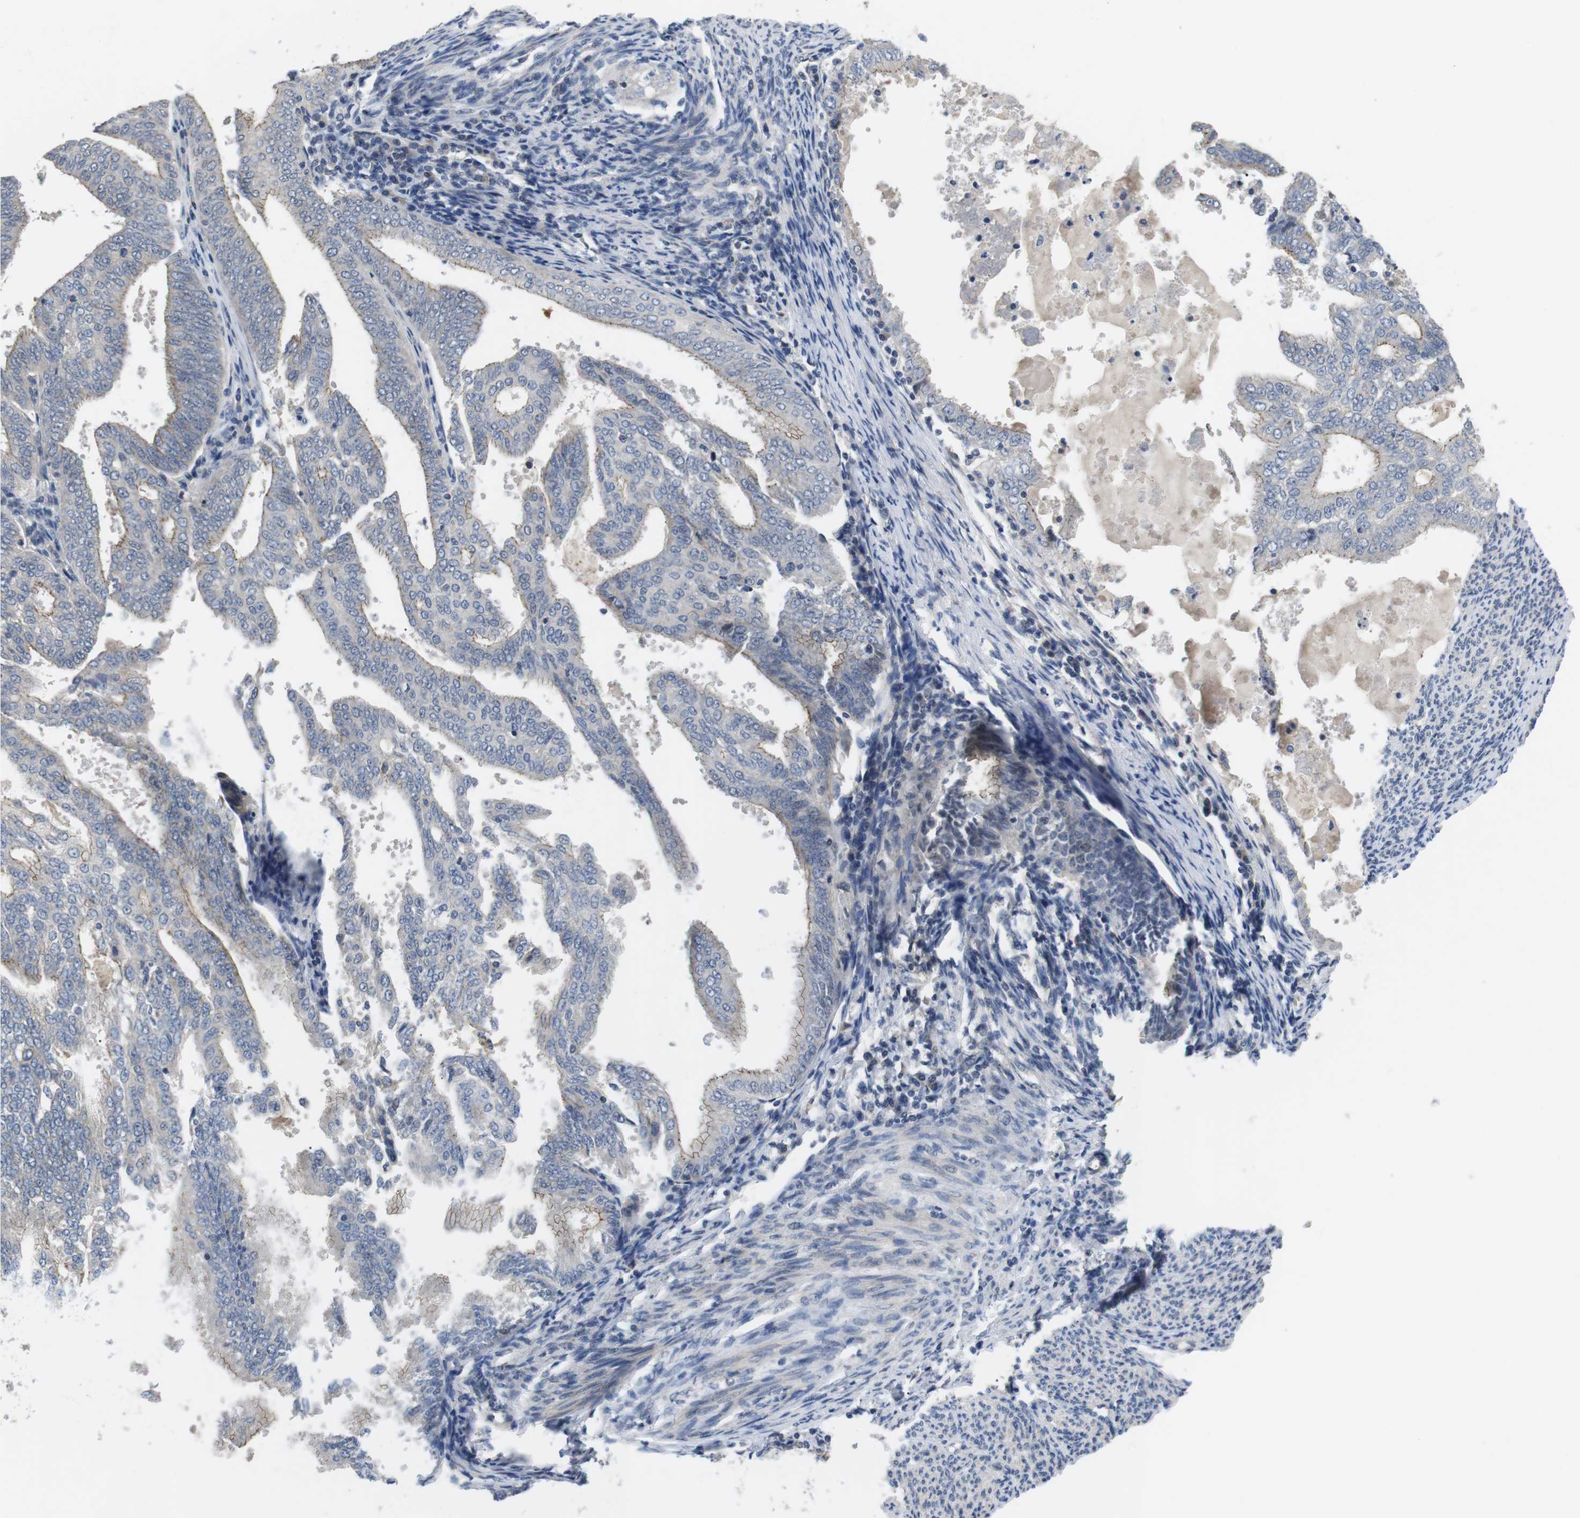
{"staining": {"intensity": "negative", "quantity": "none", "location": "none"}, "tissue": "endometrial cancer", "cell_type": "Tumor cells", "image_type": "cancer", "snomed": [{"axis": "morphology", "description": "Adenocarcinoma, NOS"}, {"axis": "topography", "description": "Endometrium"}], "caption": "Endometrial cancer was stained to show a protein in brown. There is no significant positivity in tumor cells.", "gene": "NECTIN1", "patient": {"sex": "female", "age": 58}}